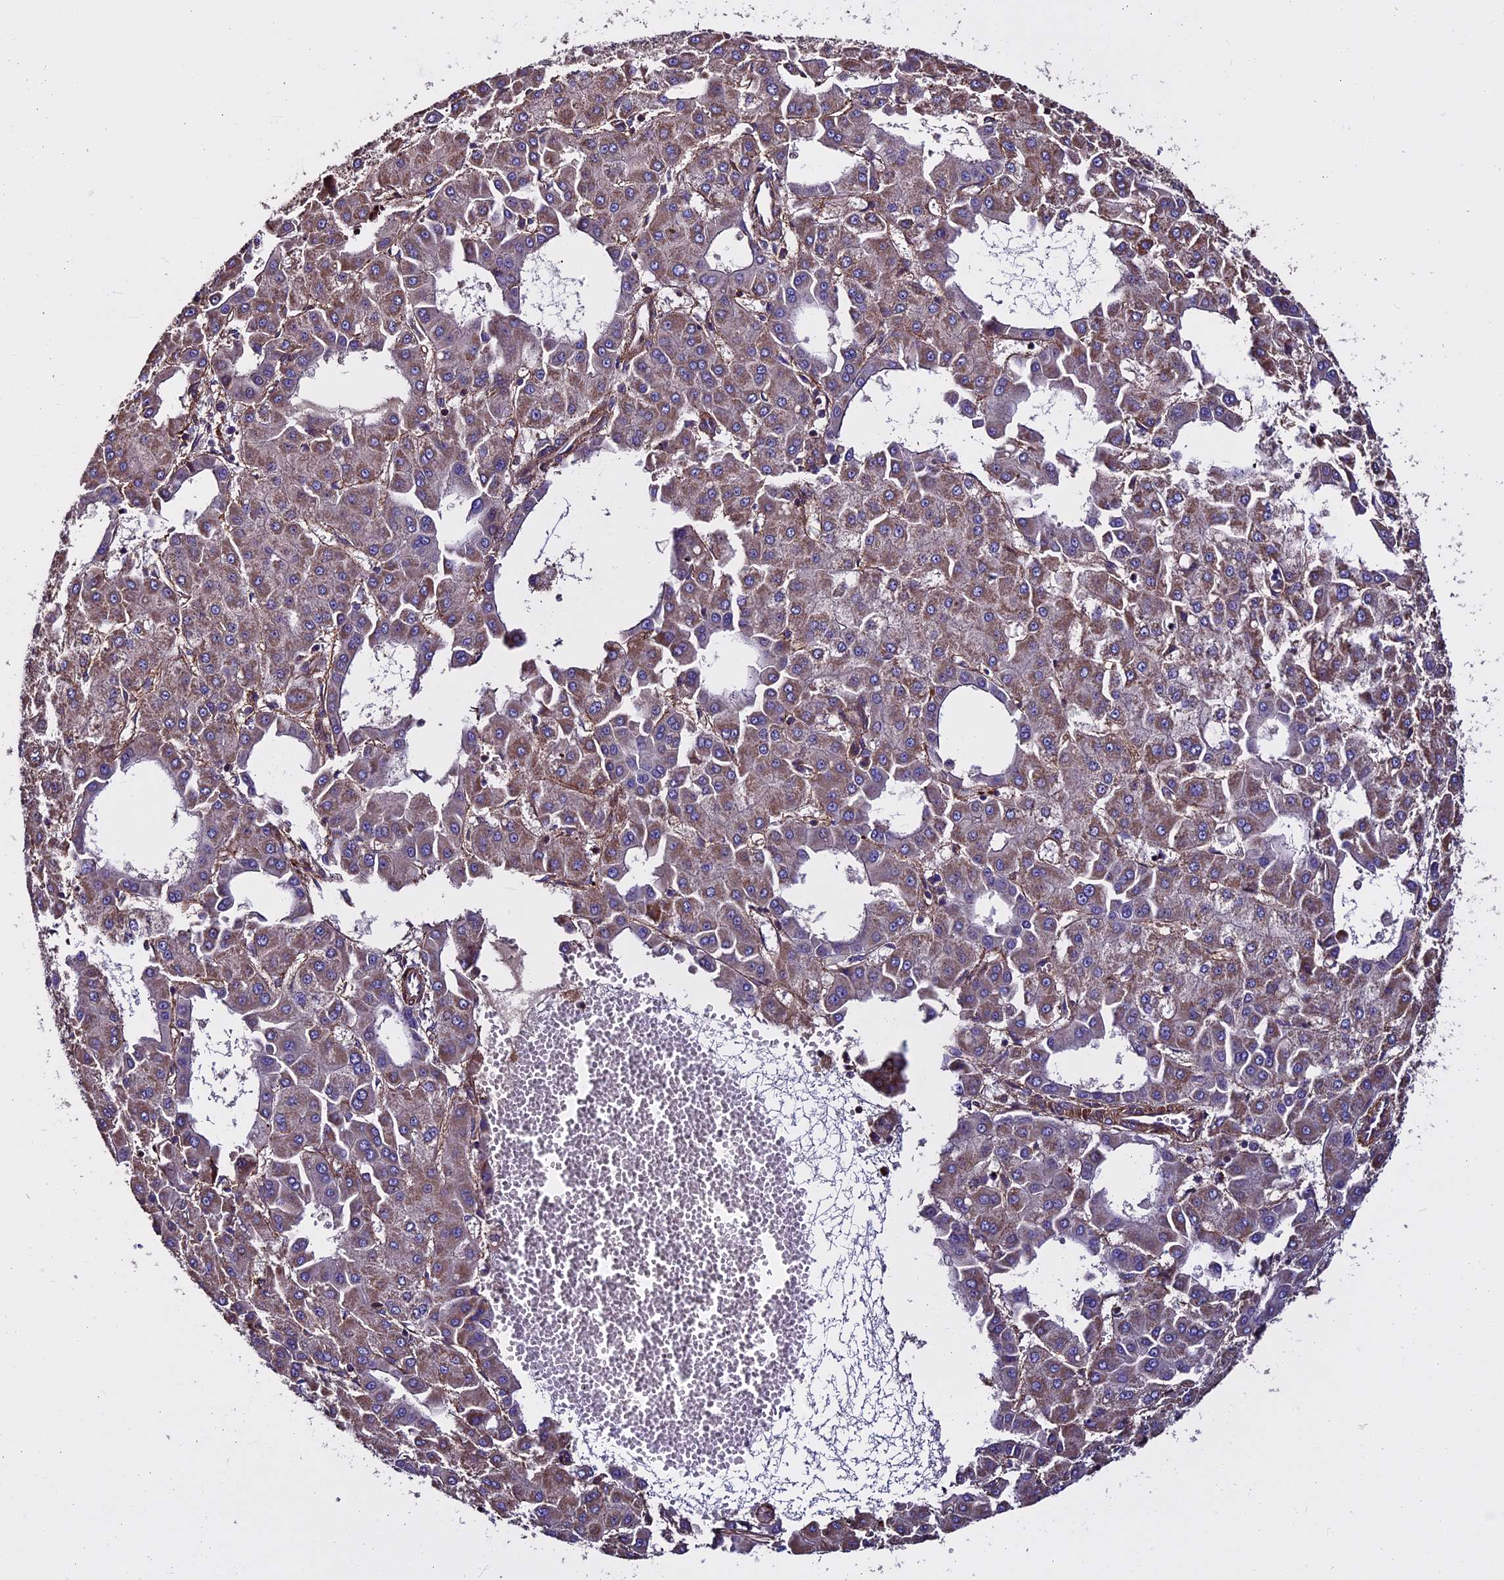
{"staining": {"intensity": "weak", "quantity": ">75%", "location": "cytoplasmic/membranous"}, "tissue": "liver cancer", "cell_type": "Tumor cells", "image_type": "cancer", "snomed": [{"axis": "morphology", "description": "Carcinoma, Hepatocellular, NOS"}, {"axis": "topography", "description": "Liver"}], "caption": "Protein staining displays weak cytoplasmic/membranous staining in about >75% of tumor cells in liver hepatocellular carcinoma.", "gene": "EVA1B", "patient": {"sex": "male", "age": 47}}